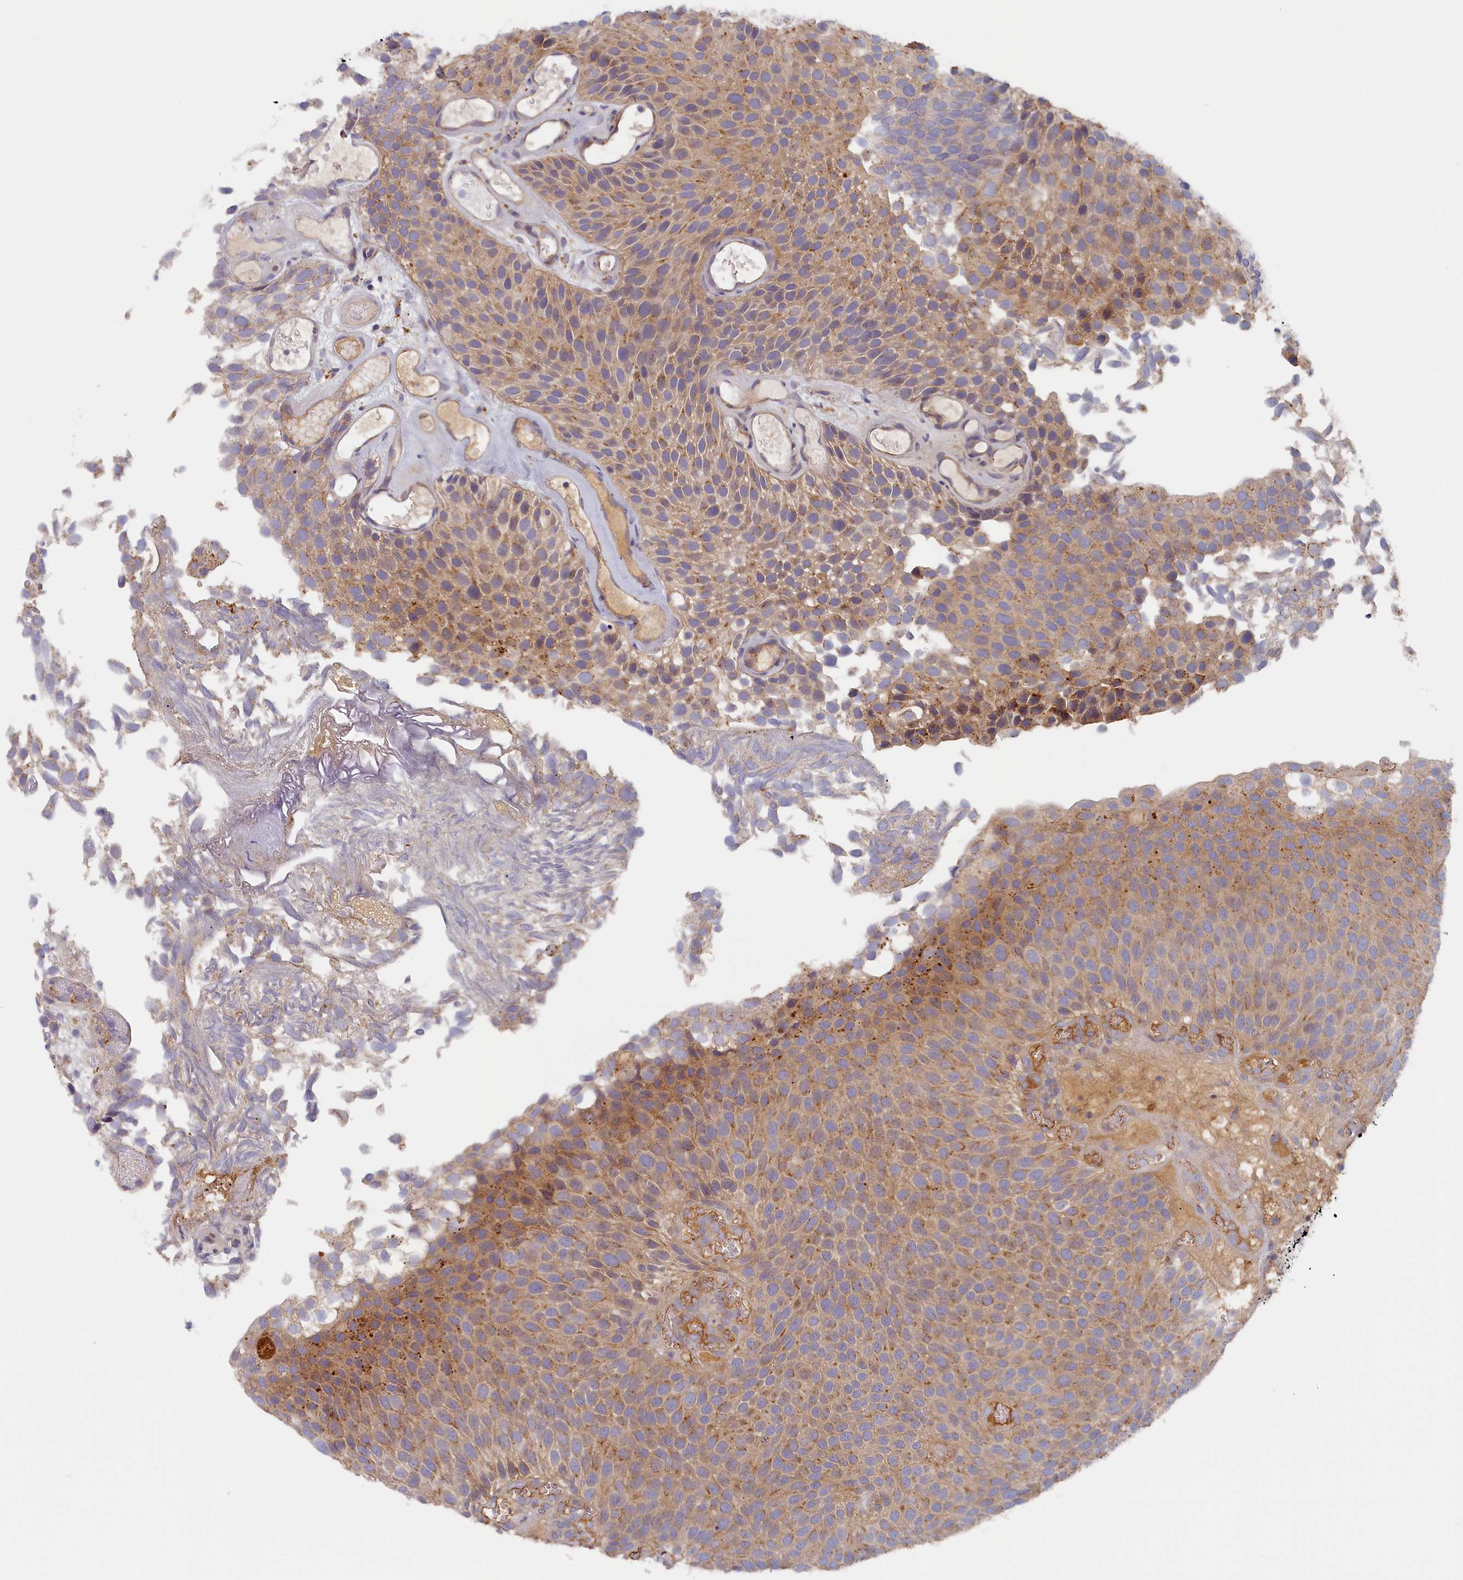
{"staining": {"intensity": "moderate", "quantity": ">75%", "location": "cytoplasmic/membranous"}, "tissue": "urothelial cancer", "cell_type": "Tumor cells", "image_type": "cancer", "snomed": [{"axis": "morphology", "description": "Urothelial carcinoma, Low grade"}, {"axis": "topography", "description": "Urinary bladder"}], "caption": "Urothelial carcinoma (low-grade) was stained to show a protein in brown. There is medium levels of moderate cytoplasmic/membranous positivity in approximately >75% of tumor cells.", "gene": "STX16", "patient": {"sex": "male", "age": 89}}